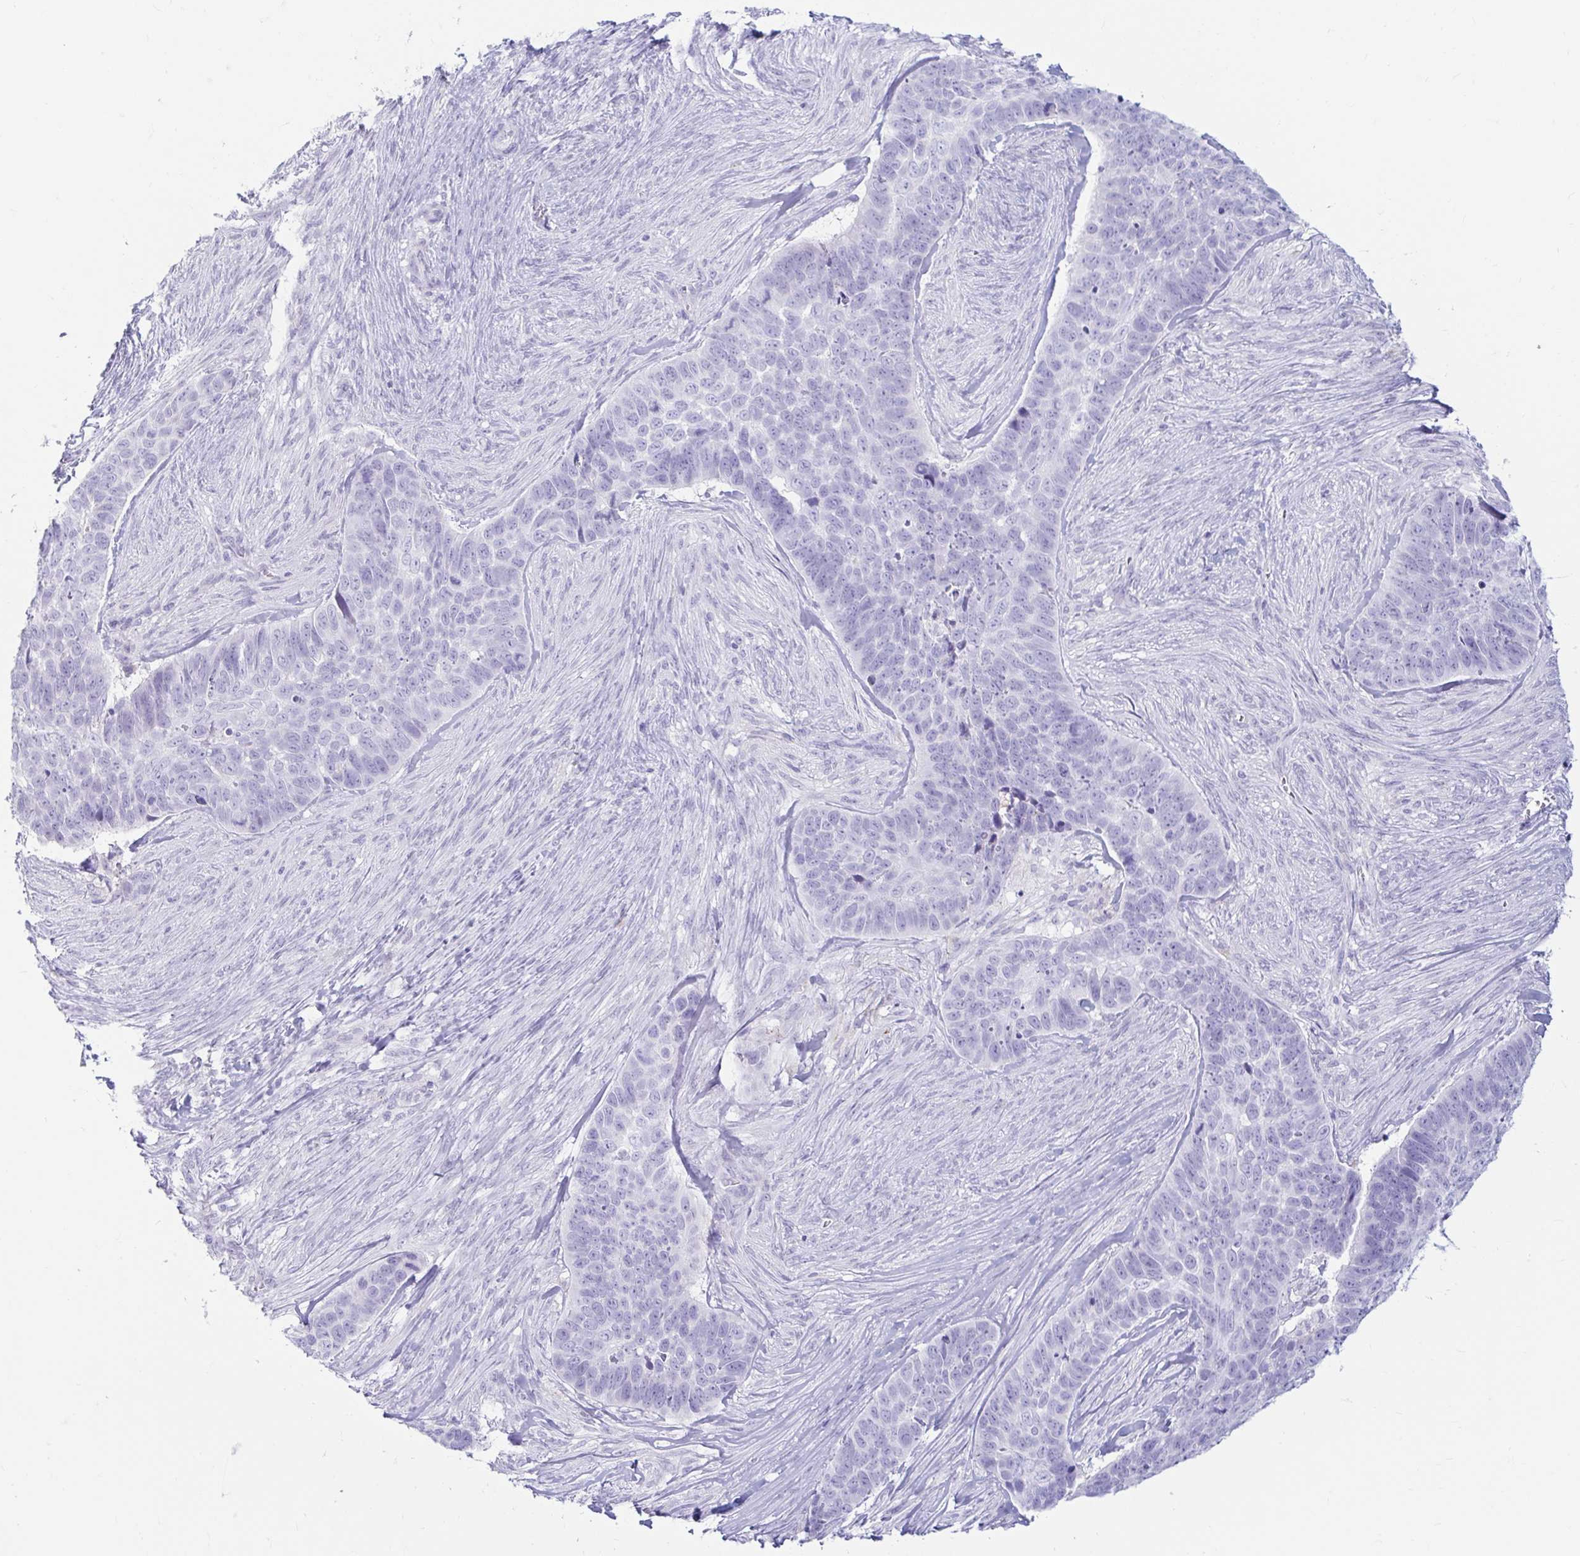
{"staining": {"intensity": "negative", "quantity": "none", "location": "none"}, "tissue": "skin cancer", "cell_type": "Tumor cells", "image_type": "cancer", "snomed": [{"axis": "morphology", "description": "Basal cell carcinoma"}, {"axis": "topography", "description": "Skin"}], "caption": "Micrograph shows no protein positivity in tumor cells of skin cancer tissue. Brightfield microscopy of immunohistochemistry stained with DAB (3,3'-diaminobenzidine) (brown) and hematoxylin (blue), captured at high magnification.", "gene": "ERICH6", "patient": {"sex": "female", "age": 82}}